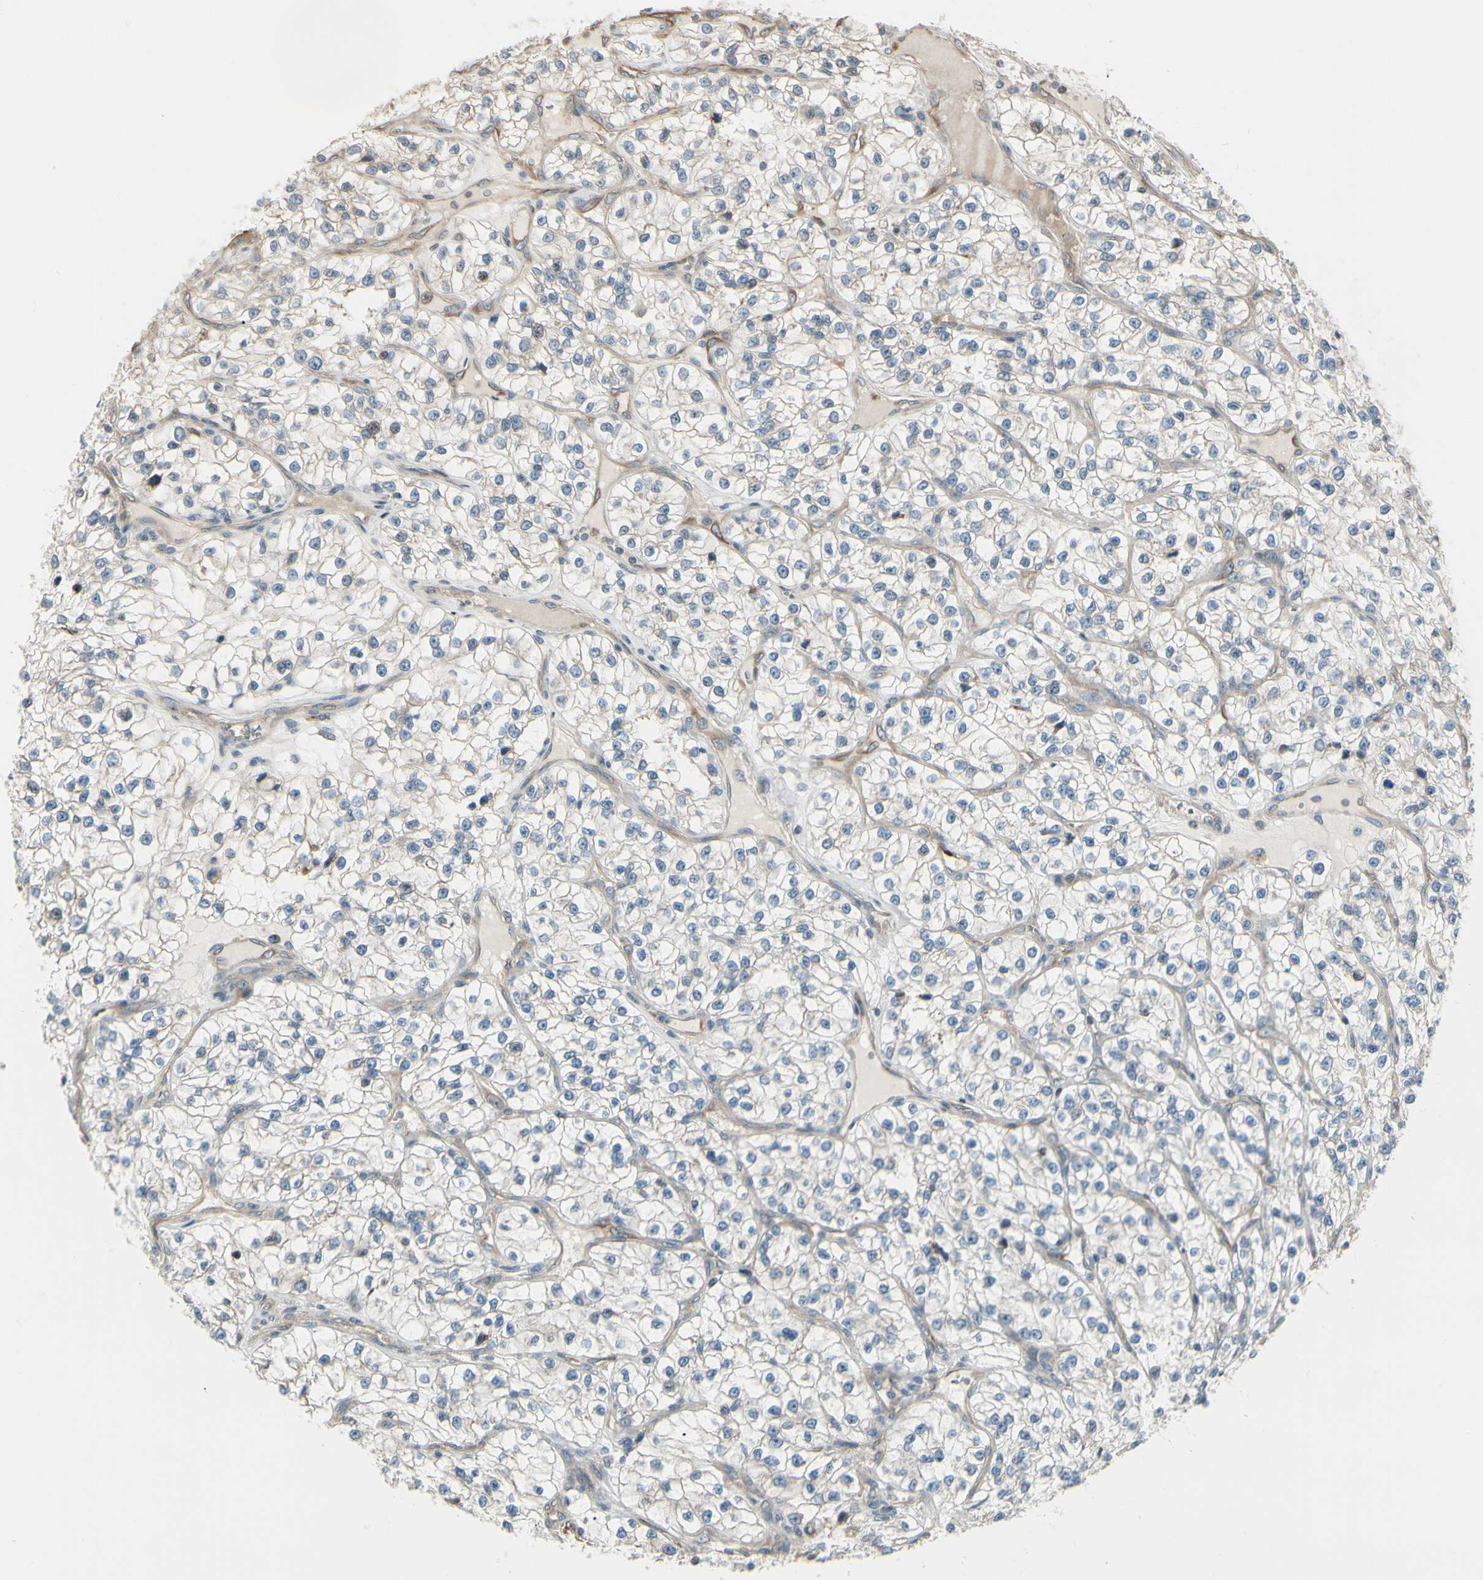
{"staining": {"intensity": "weak", "quantity": "<25%", "location": "cytoplasmic/membranous"}, "tissue": "renal cancer", "cell_type": "Tumor cells", "image_type": "cancer", "snomed": [{"axis": "morphology", "description": "Adenocarcinoma, NOS"}, {"axis": "topography", "description": "Kidney"}], "caption": "The micrograph shows no significant staining in tumor cells of adenocarcinoma (renal). (Brightfield microscopy of DAB (3,3'-diaminobenzidine) IHC at high magnification).", "gene": "NUCB2", "patient": {"sex": "female", "age": 57}}